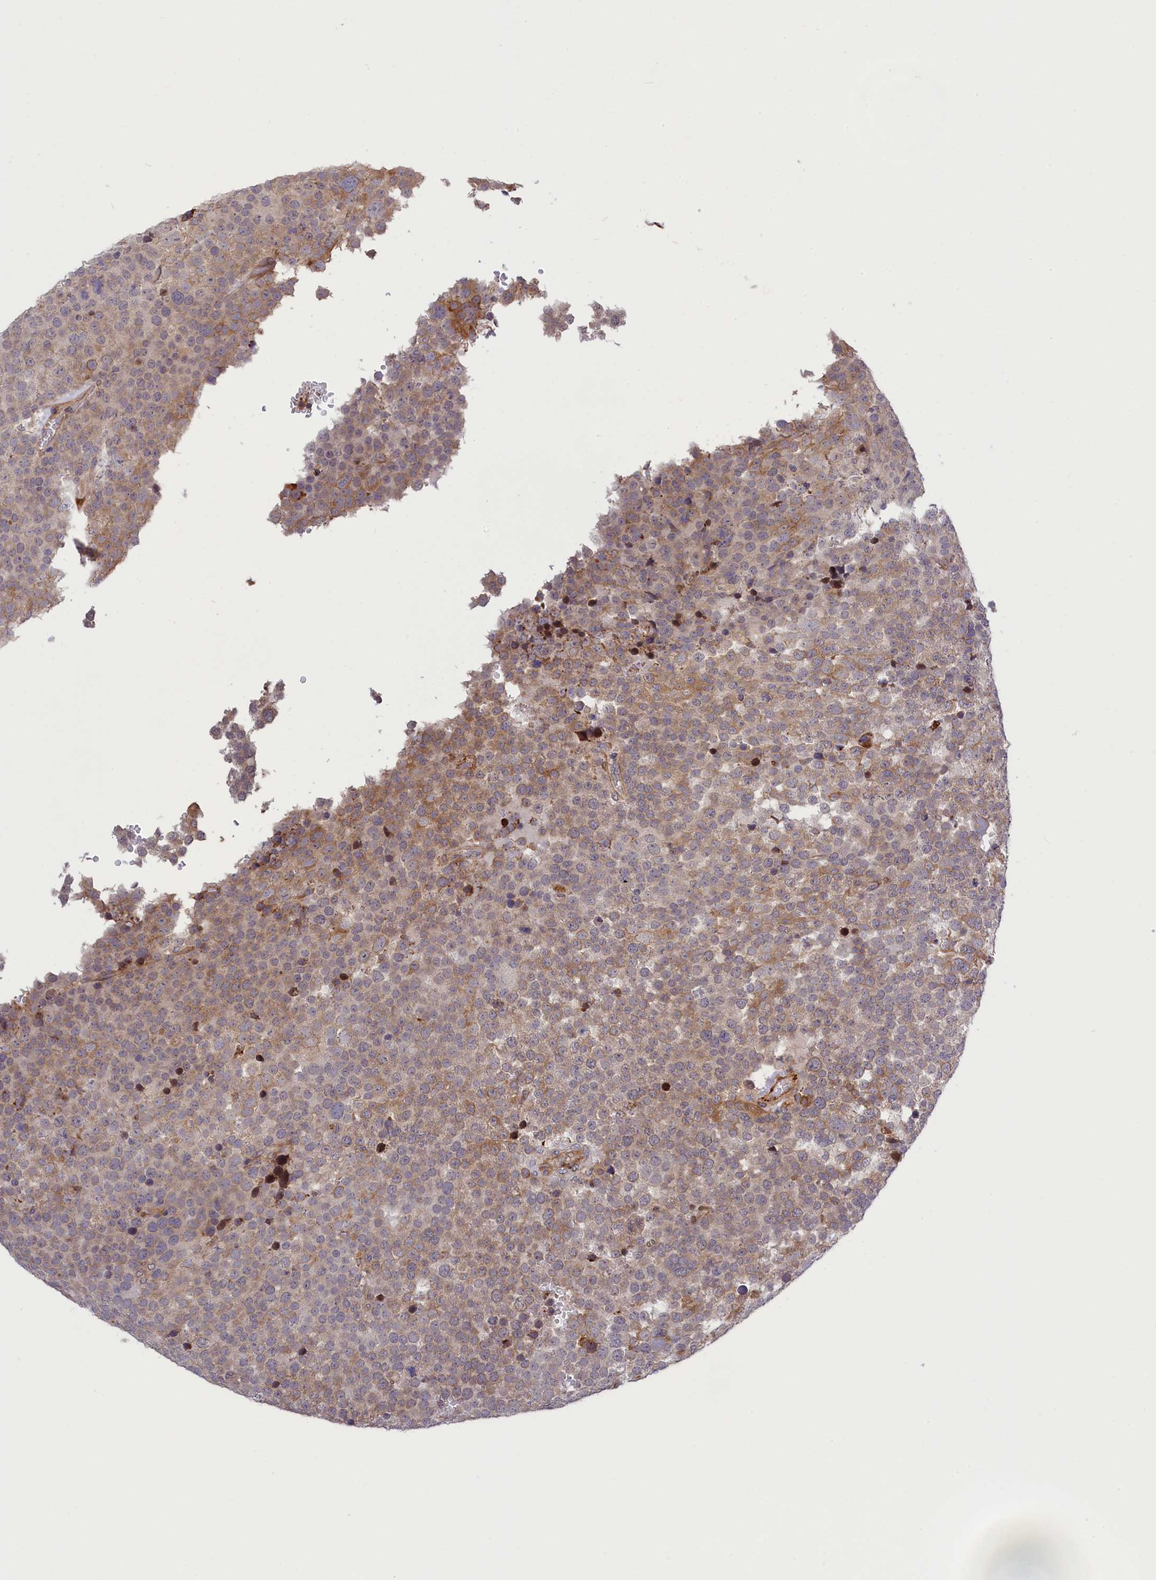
{"staining": {"intensity": "moderate", "quantity": "<25%", "location": "cytoplasmic/membranous"}, "tissue": "testis cancer", "cell_type": "Tumor cells", "image_type": "cancer", "snomed": [{"axis": "morphology", "description": "Seminoma, NOS"}, {"axis": "topography", "description": "Testis"}], "caption": "A brown stain highlights moderate cytoplasmic/membranous positivity of a protein in testis seminoma tumor cells.", "gene": "DDX60L", "patient": {"sex": "male", "age": 71}}